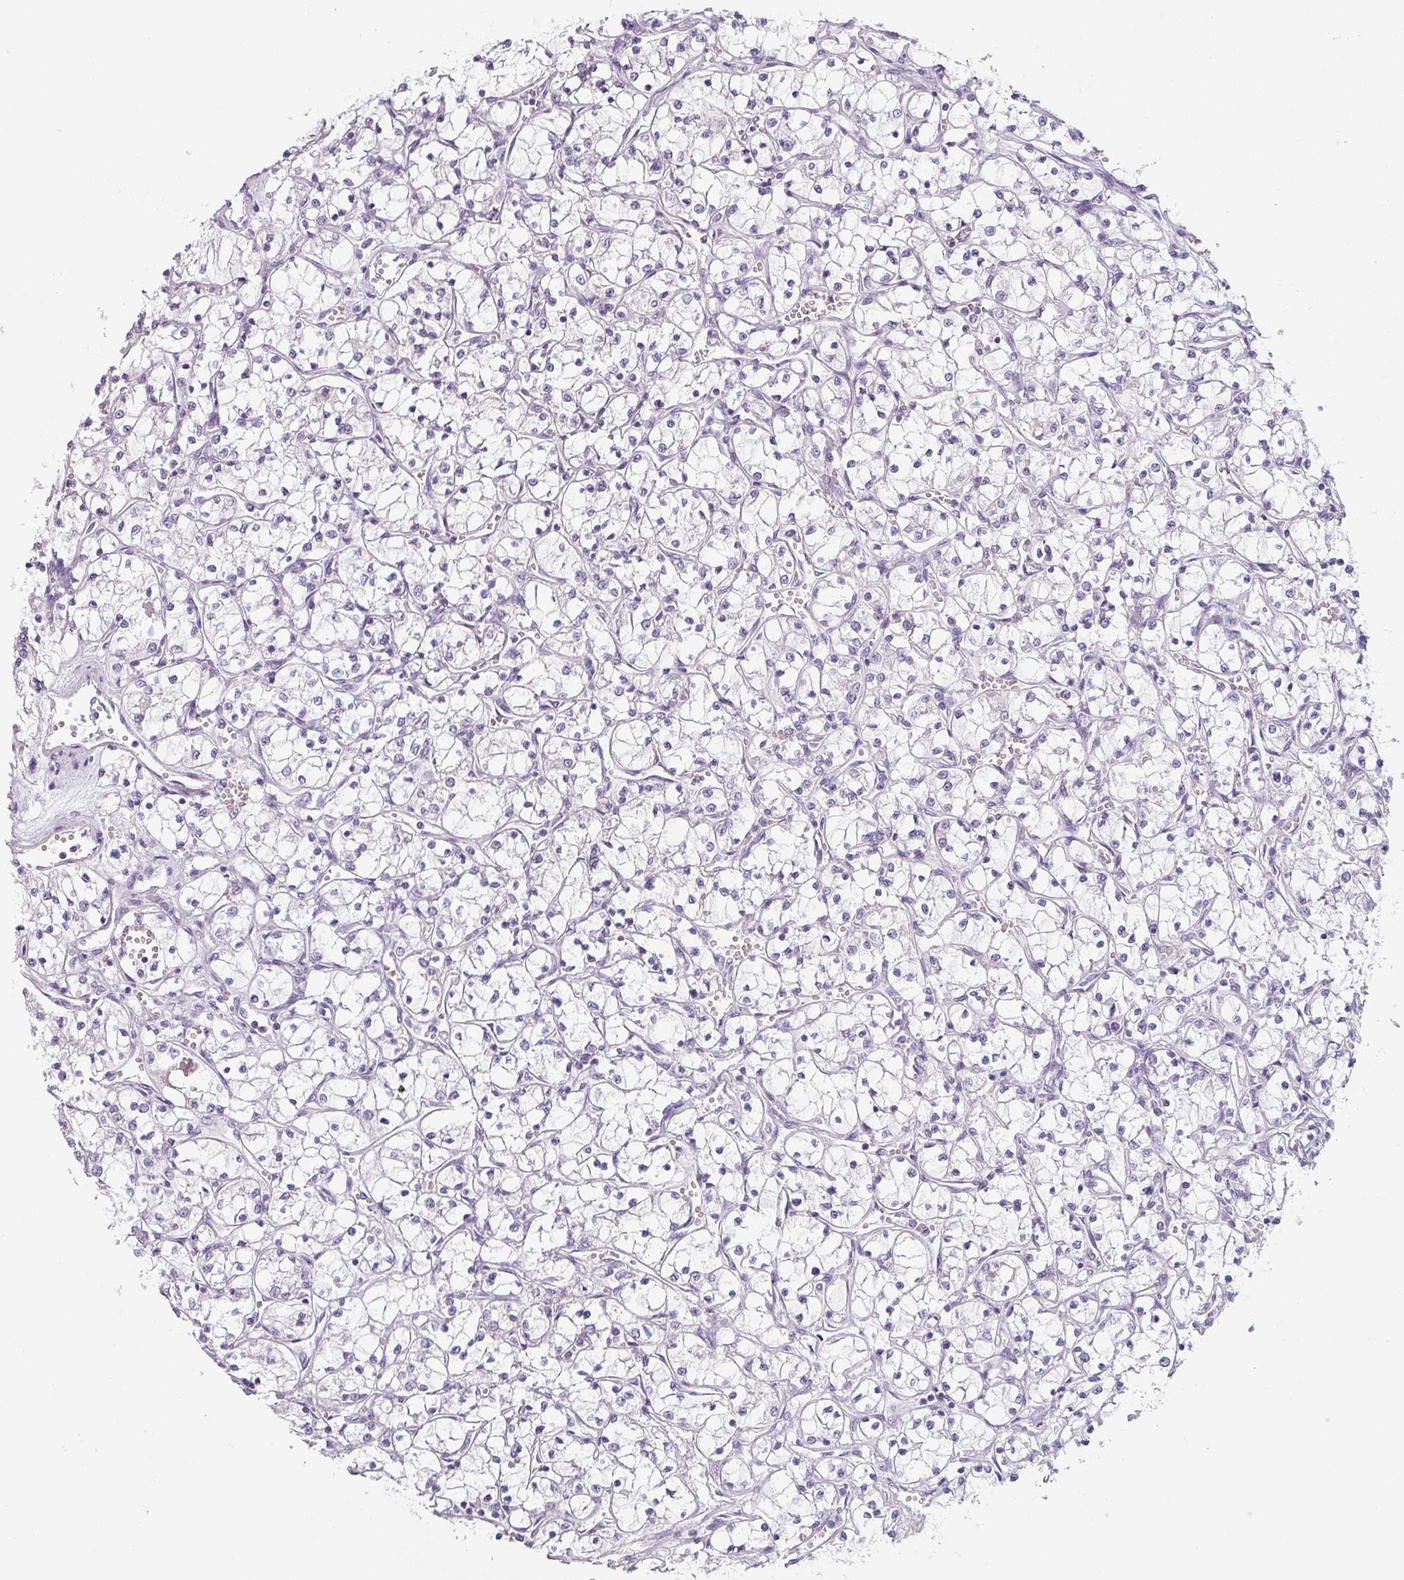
{"staining": {"intensity": "negative", "quantity": "none", "location": "none"}, "tissue": "renal cancer", "cell_type": "Tumor cells", "image_type": "cancer", "snomed": [{"axis": "morphology", "description": "Adenocarcinoma, NOS"}, {"axis": "topography", "description": "Kidney"}], "caption": "An immunohistochemistry (IHC) image of renal adenocarcinoma is shown. There is no staining in tumor cells of renal adenocarcinoma.", "gene": "SFTPA1", "patient": {"sex": "female", "age": 69}}